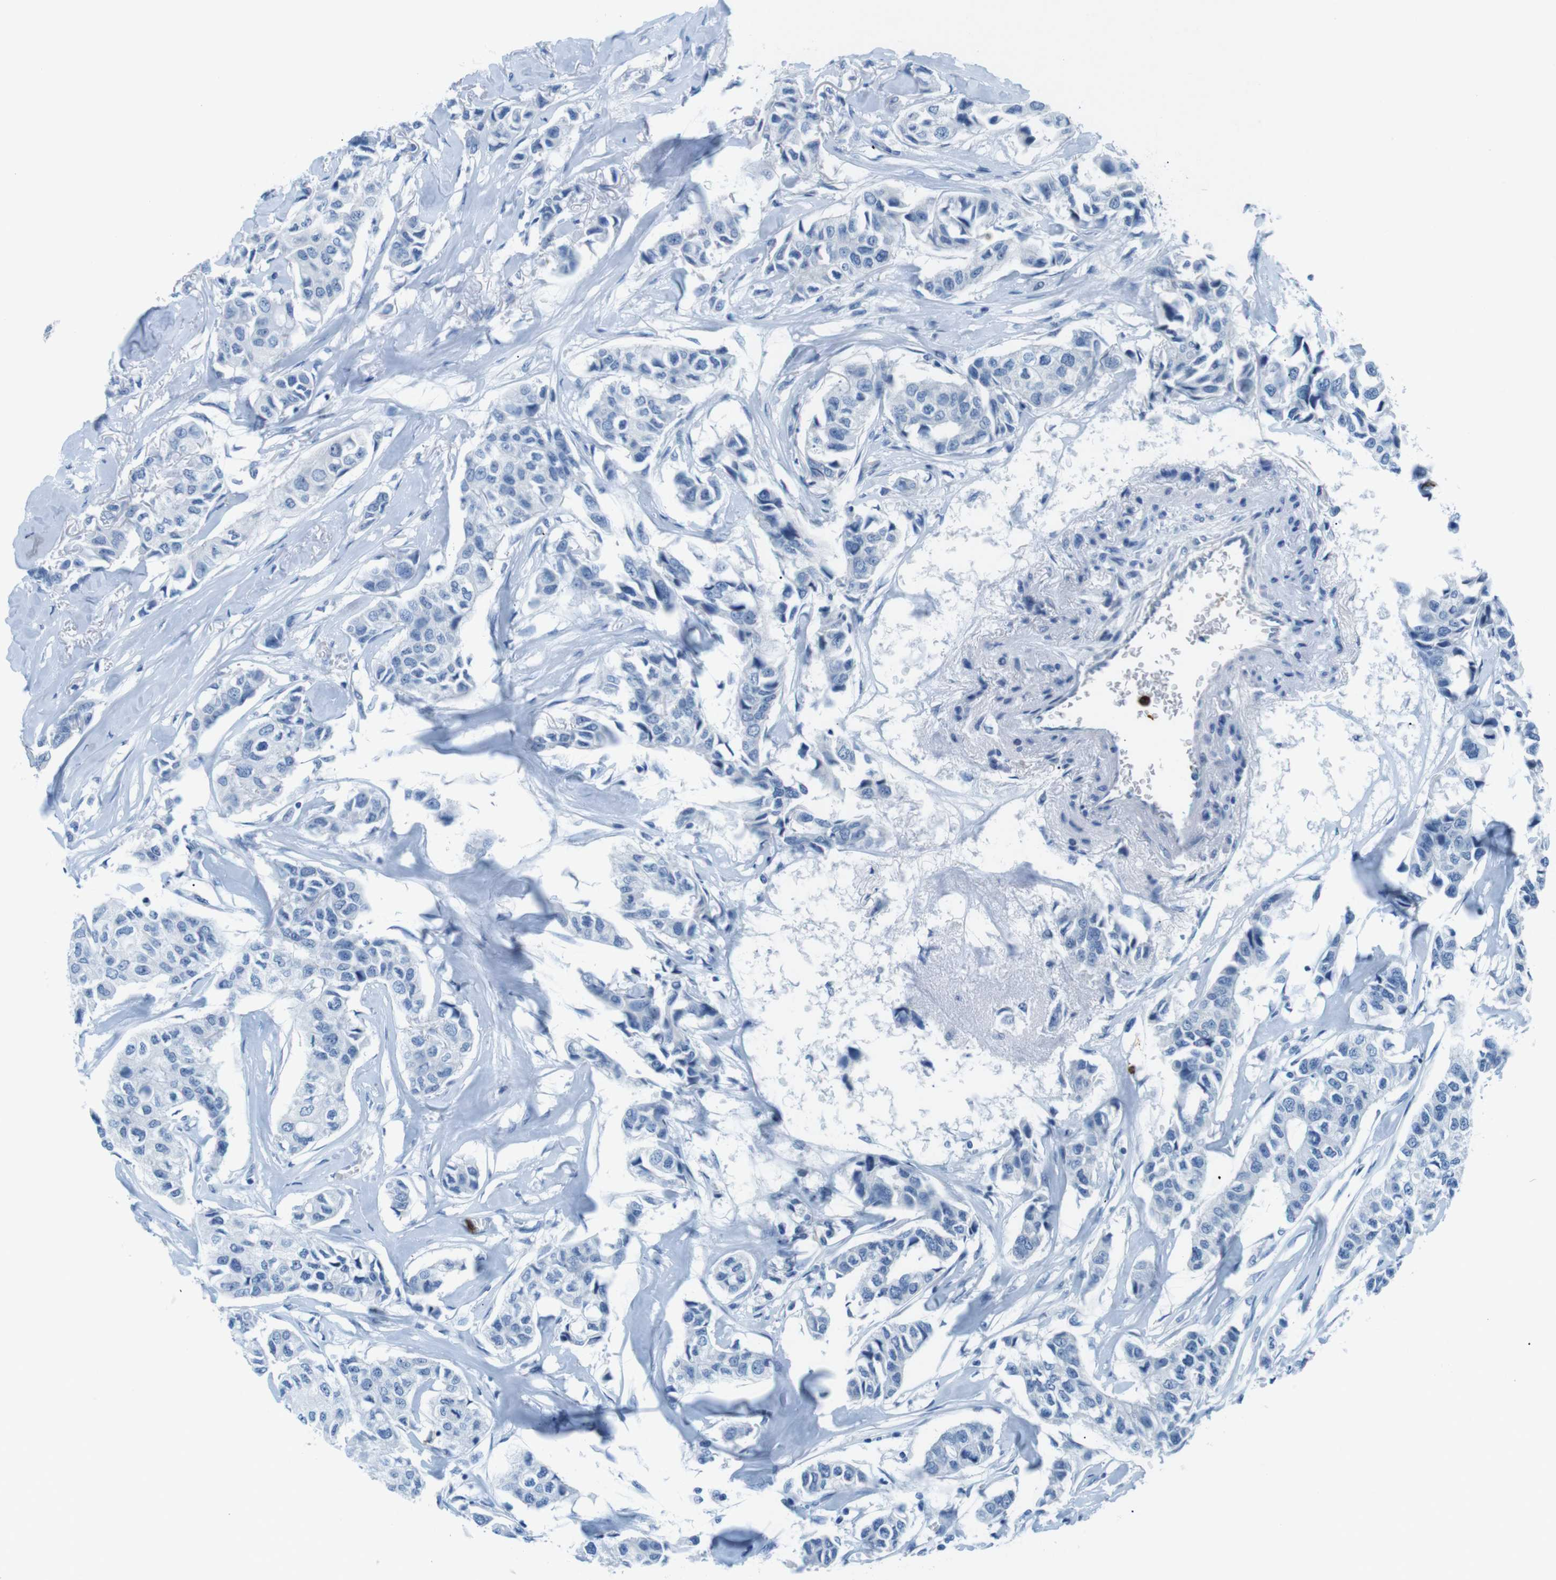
{"staining": {"intensity": "negative", "quantity": "none", "location": "none"}, "tissue": "breast cancer", "cell_type": "Tumor cells", "image_type": "cancer", "snomed": [{"axis": "morphology", "description": "Duct carcinoma"}, {"axis": "topography", "description": "Breast"}], "caption": "IHC image of breast cancer stained for a protein (brown), which shows no staining in tumor cells.", "gene": "MCEMP1", "patient": {"sex": "female", "age": 80}}